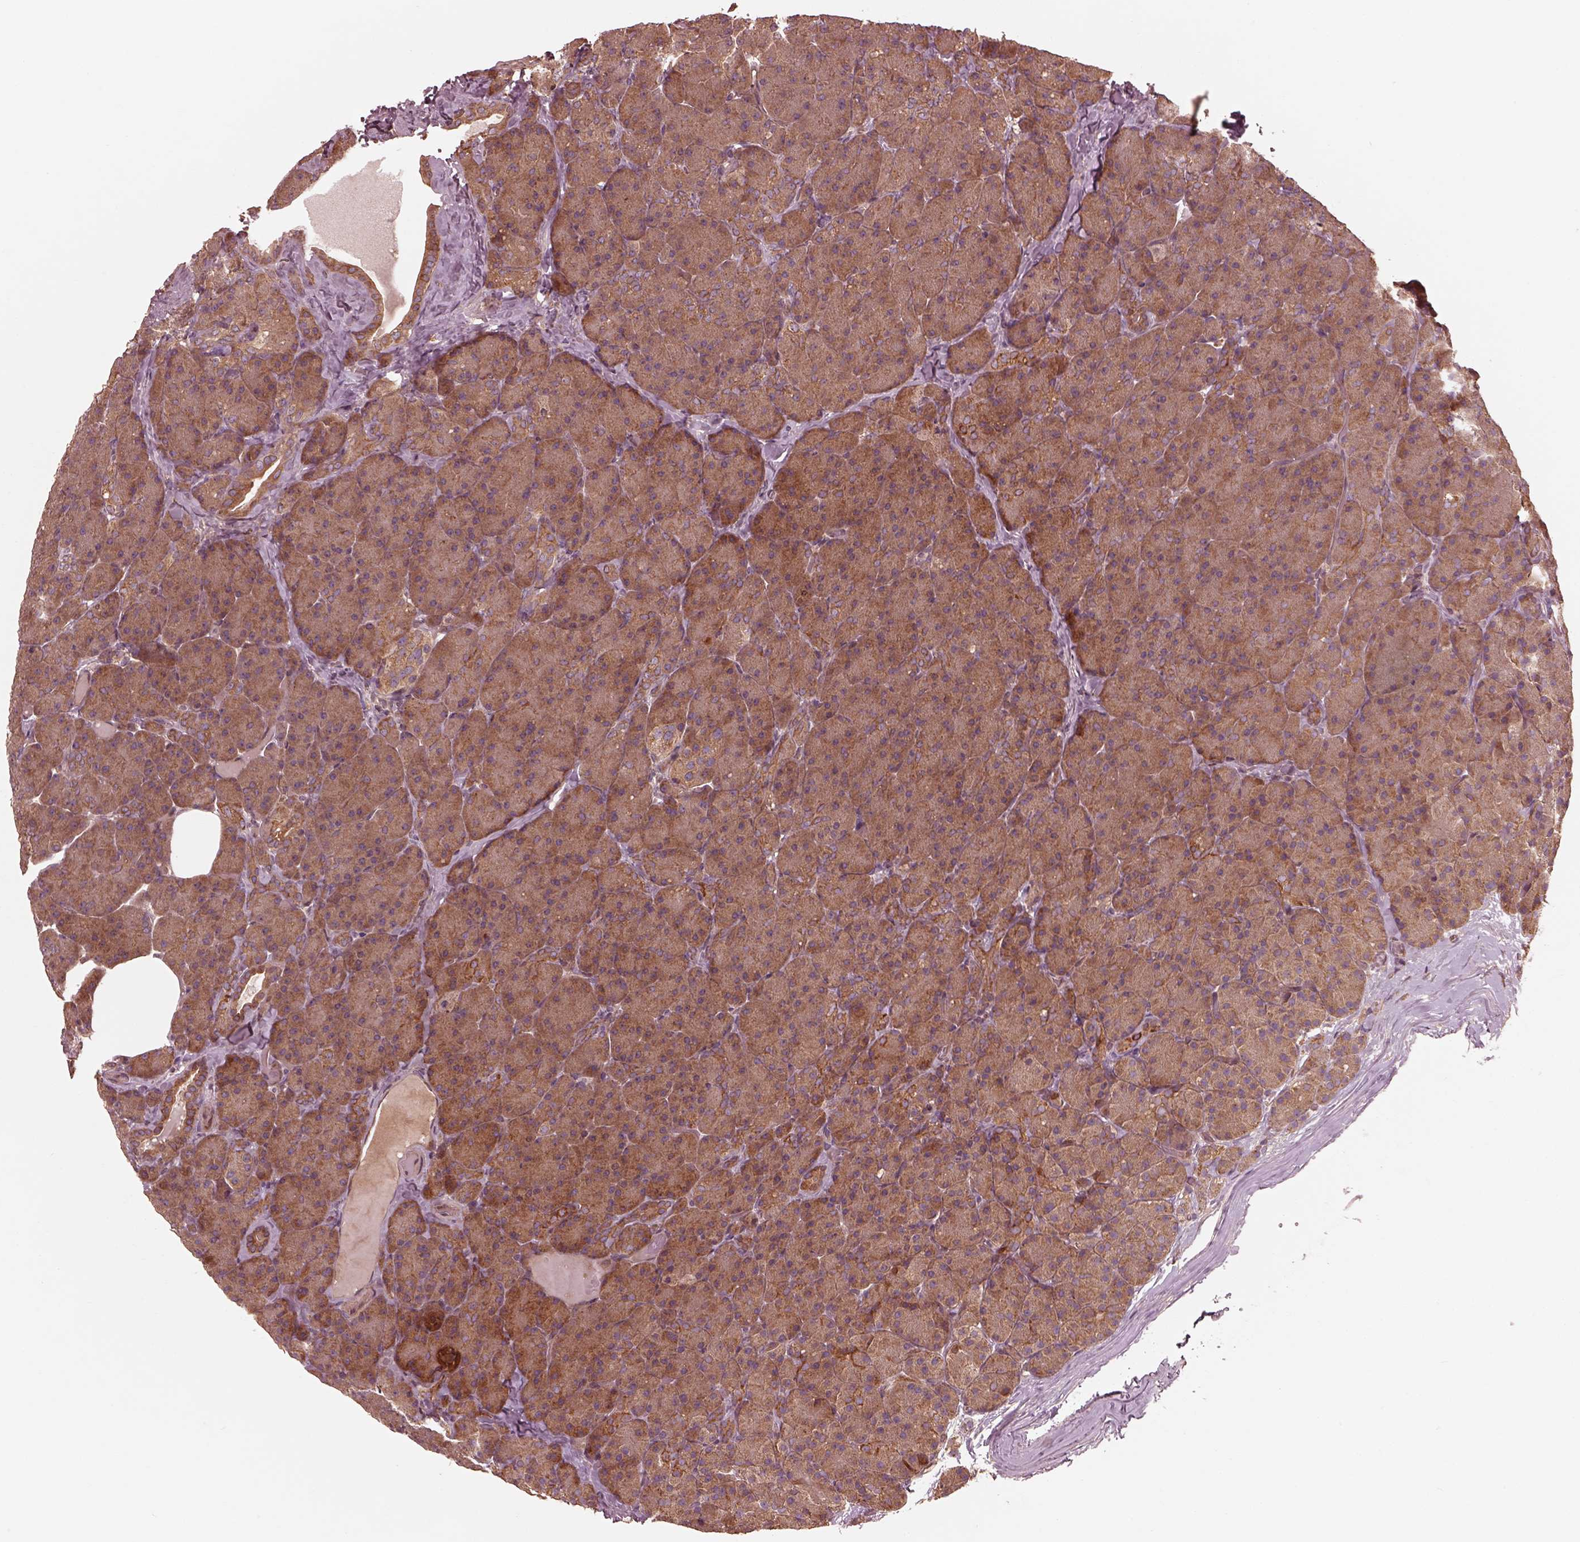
{"staining": {"intensity": "moderate", "quantity": ">75%", "location": "cytoplasmic/membranous"}, "tissue": "pancreas", "cell_type": "Exocrine glandular cells", "image_type": "normal", "snomed": [{"axis": "morphology", "description": "Normal tissue, NOS"}, {"axis": "topography", "description": "Pancreas"}], "caption": "High-magnification brightfield microscopy of benign pancreas stained with DAB (brown) and counterstained with hematoxylin (blue). exocrine glandular cells exhibit moderate cytoplasmic/membranous staining is seen in approximately>75% of cells. The staining was performed using DAB to visualize the protein expression in brown, while the nuclei were stained in blue with hematoxylin (Magnification: 20x).", "gene": "PIK3R2", "patient": {"sex": "male", "age": 57}}